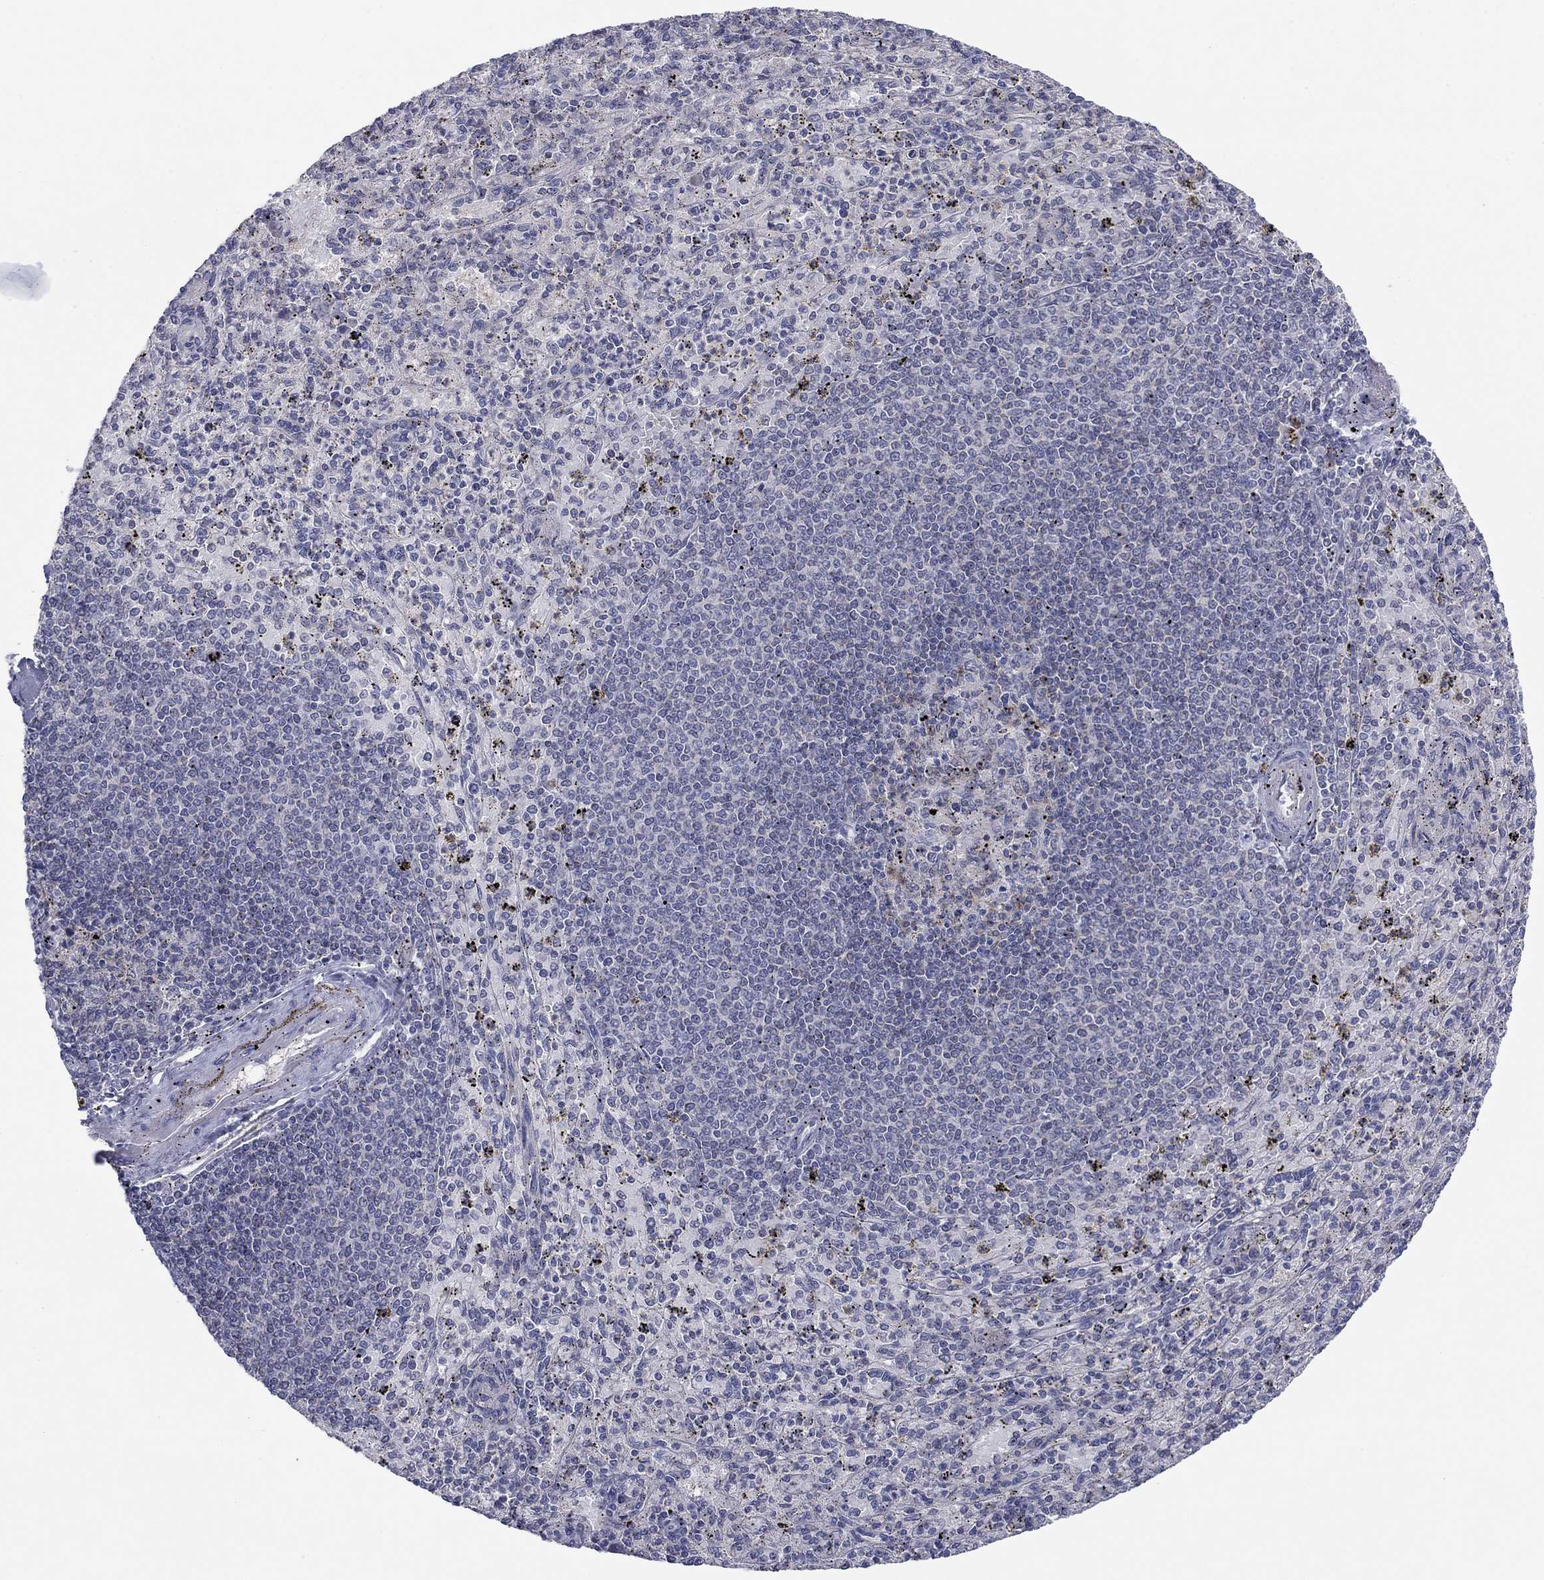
{"staining": {"intensity": "negative", "quantity": "none", "location": "none"}, "tissue": "spleen", "cell_type": "Cells in red pulp", "image_type": "normal", "snomed": [{"axis": "morphology", "description": "Normal tissue, NOS"}, {"axis": "topography", "description": "Spleen"}], "caption": "Micrograph shows no protein staining in cells in red pulp of unremarkable spleen.", "gene": "GRHPR", "patient": {"sex": "male", "age": 60}}